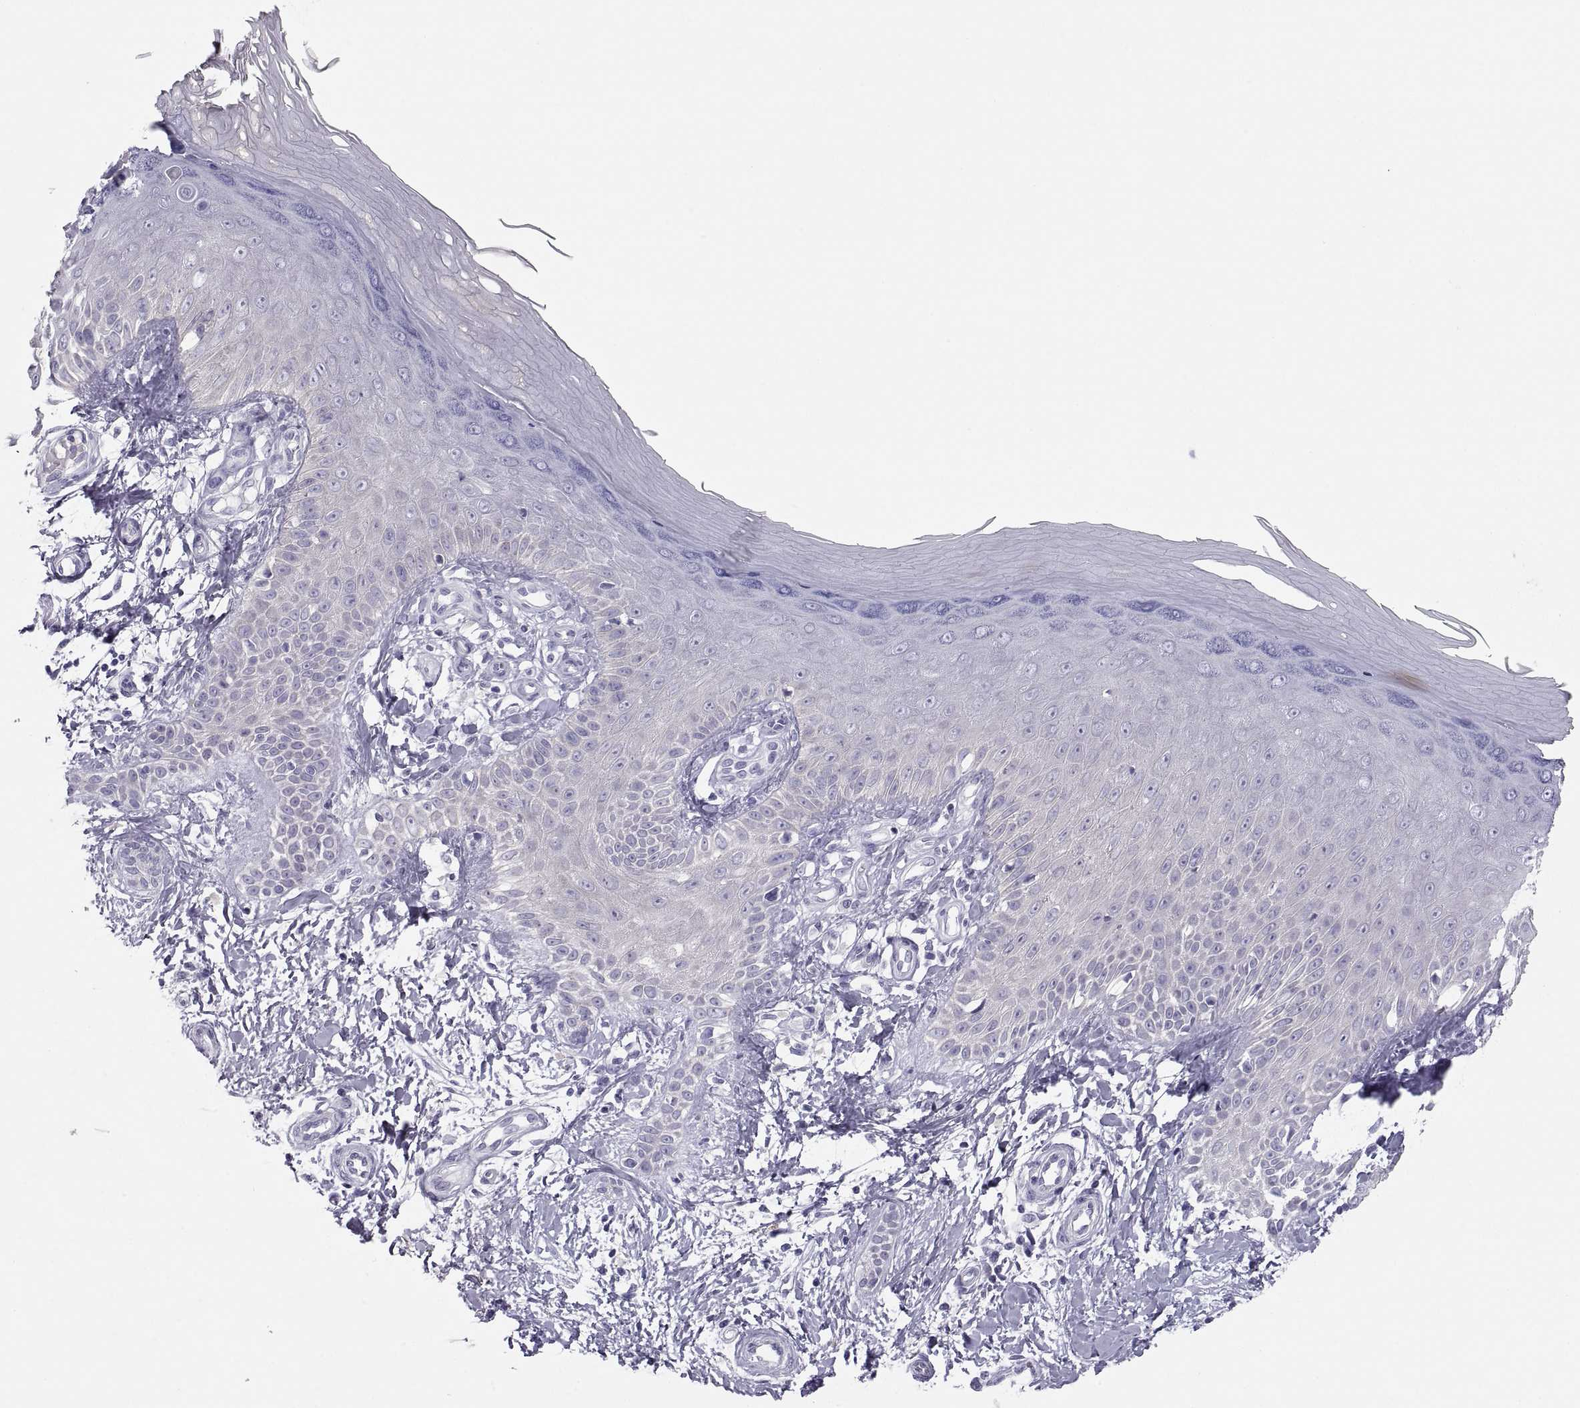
{"staining": {"intensity": "negative", "quantity": "none", "location": "none"}, "tissue": "skin", "cell_type": "Fibroblasts", "image_type": "normal", "snomed": [{"axis": "morphology", "description": "Normal tissue, NOS"}, {"axis": "morphology", "description": "Inflammation, NOS"}, {"axis": "morphology", "description": "Fibrosis, NOS"}, {"axis": "topography", "description": "Skin"}], "caption": "Fibroblasts are negative for brown protein staining in unremarkable skin.", "gene": "MAGEB2", "patient": {"sex": "male", "age": 71}}